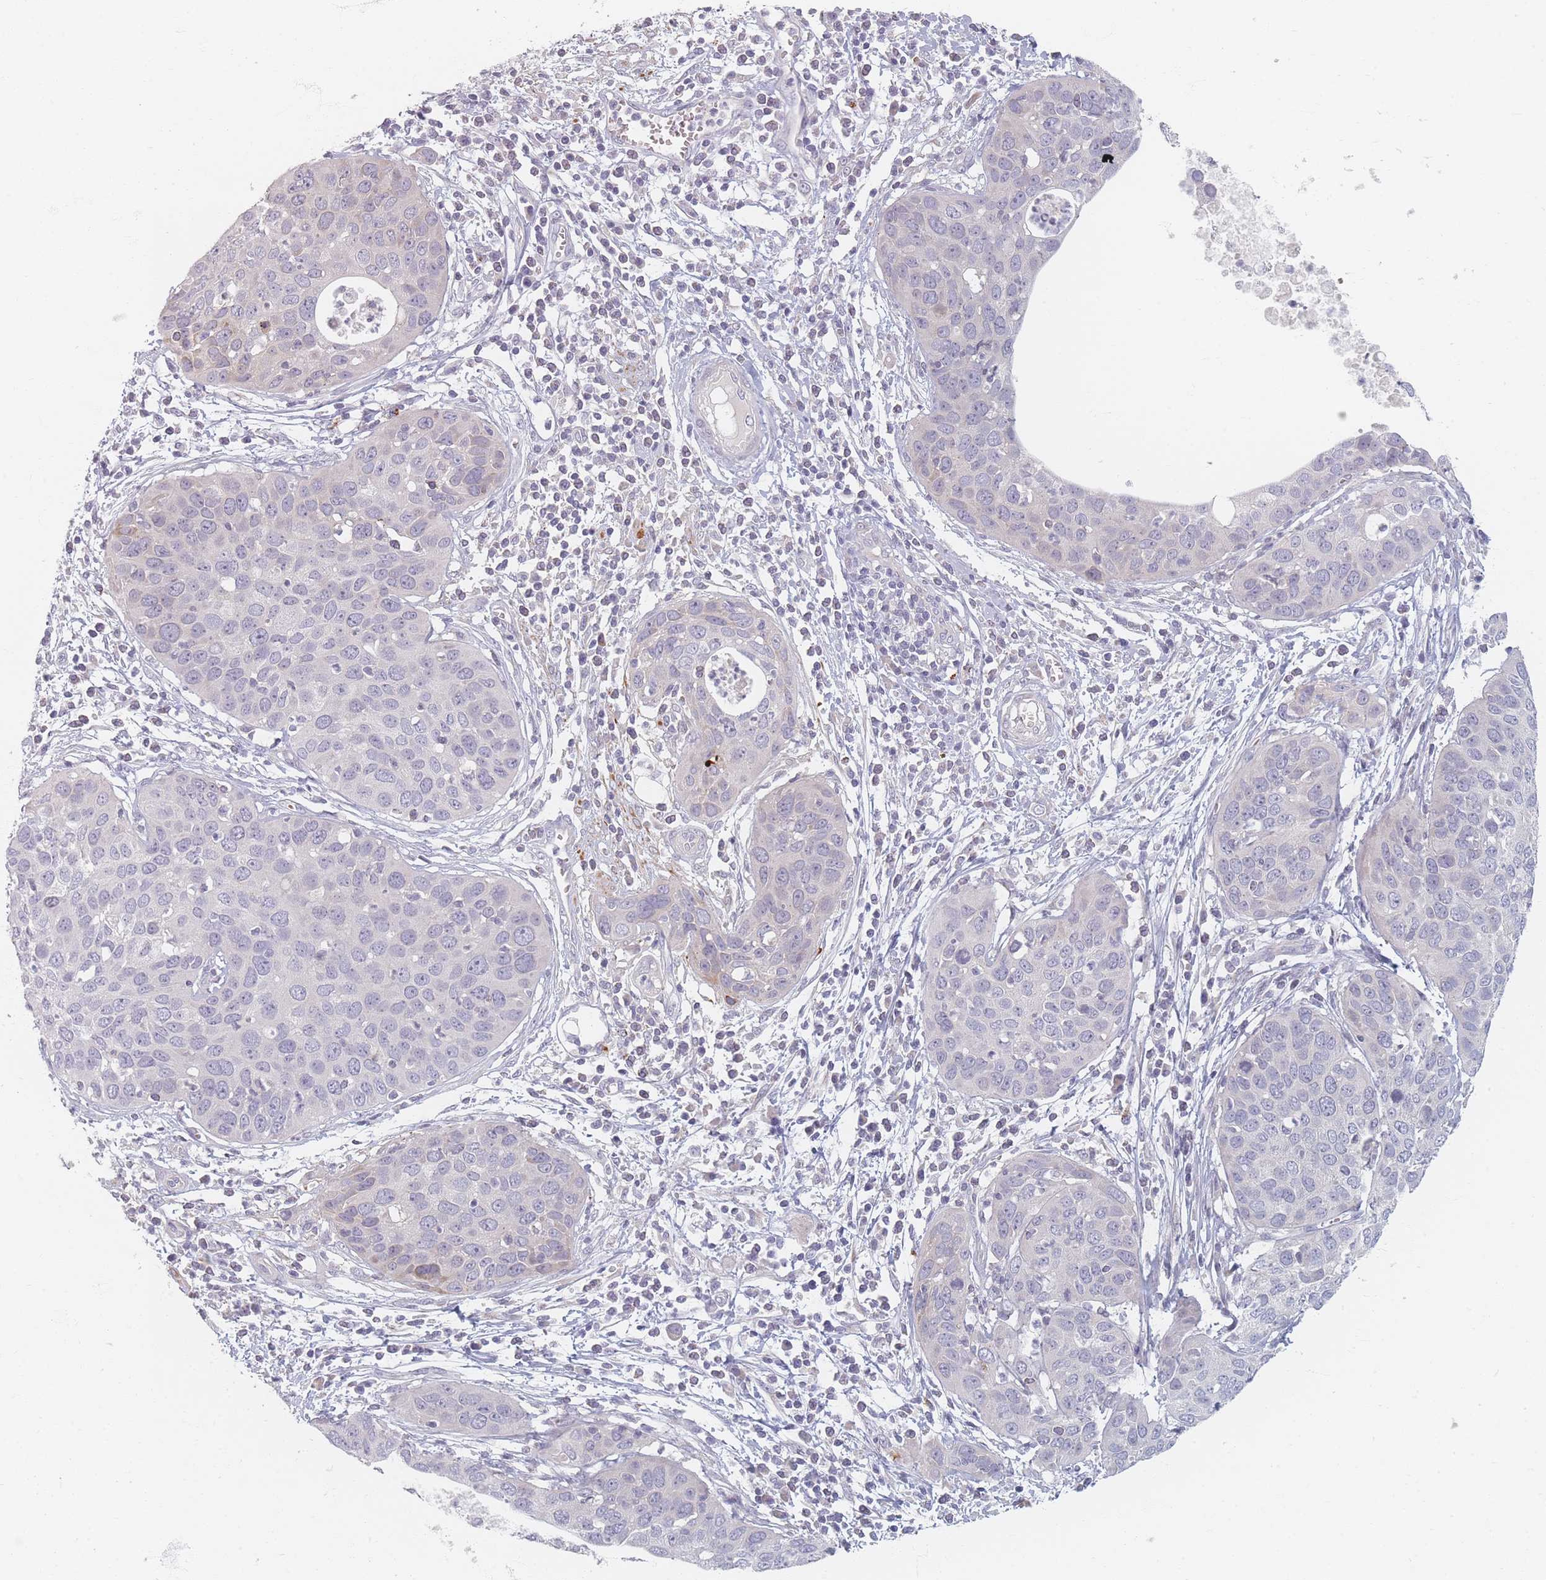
{"staining": {"intensity": "negative", "quantity": "none", "location": "none"}, "tissue": "cervical cancer", "cell_type": "Tumor cells", "image_type": "cancer", "snomed": [{"axis": "morphology", "description": "Squamous cell carcinoma, NOS"}, {"axis": "topography", "description": "Cervix"}], "caption": "Immunohistochemical staining of cervical squamous cell carcinoma reveals no significant positivity in tumor cells.", "gene": "TMOD1", "patient": {"sex": "female", "age": 36}}